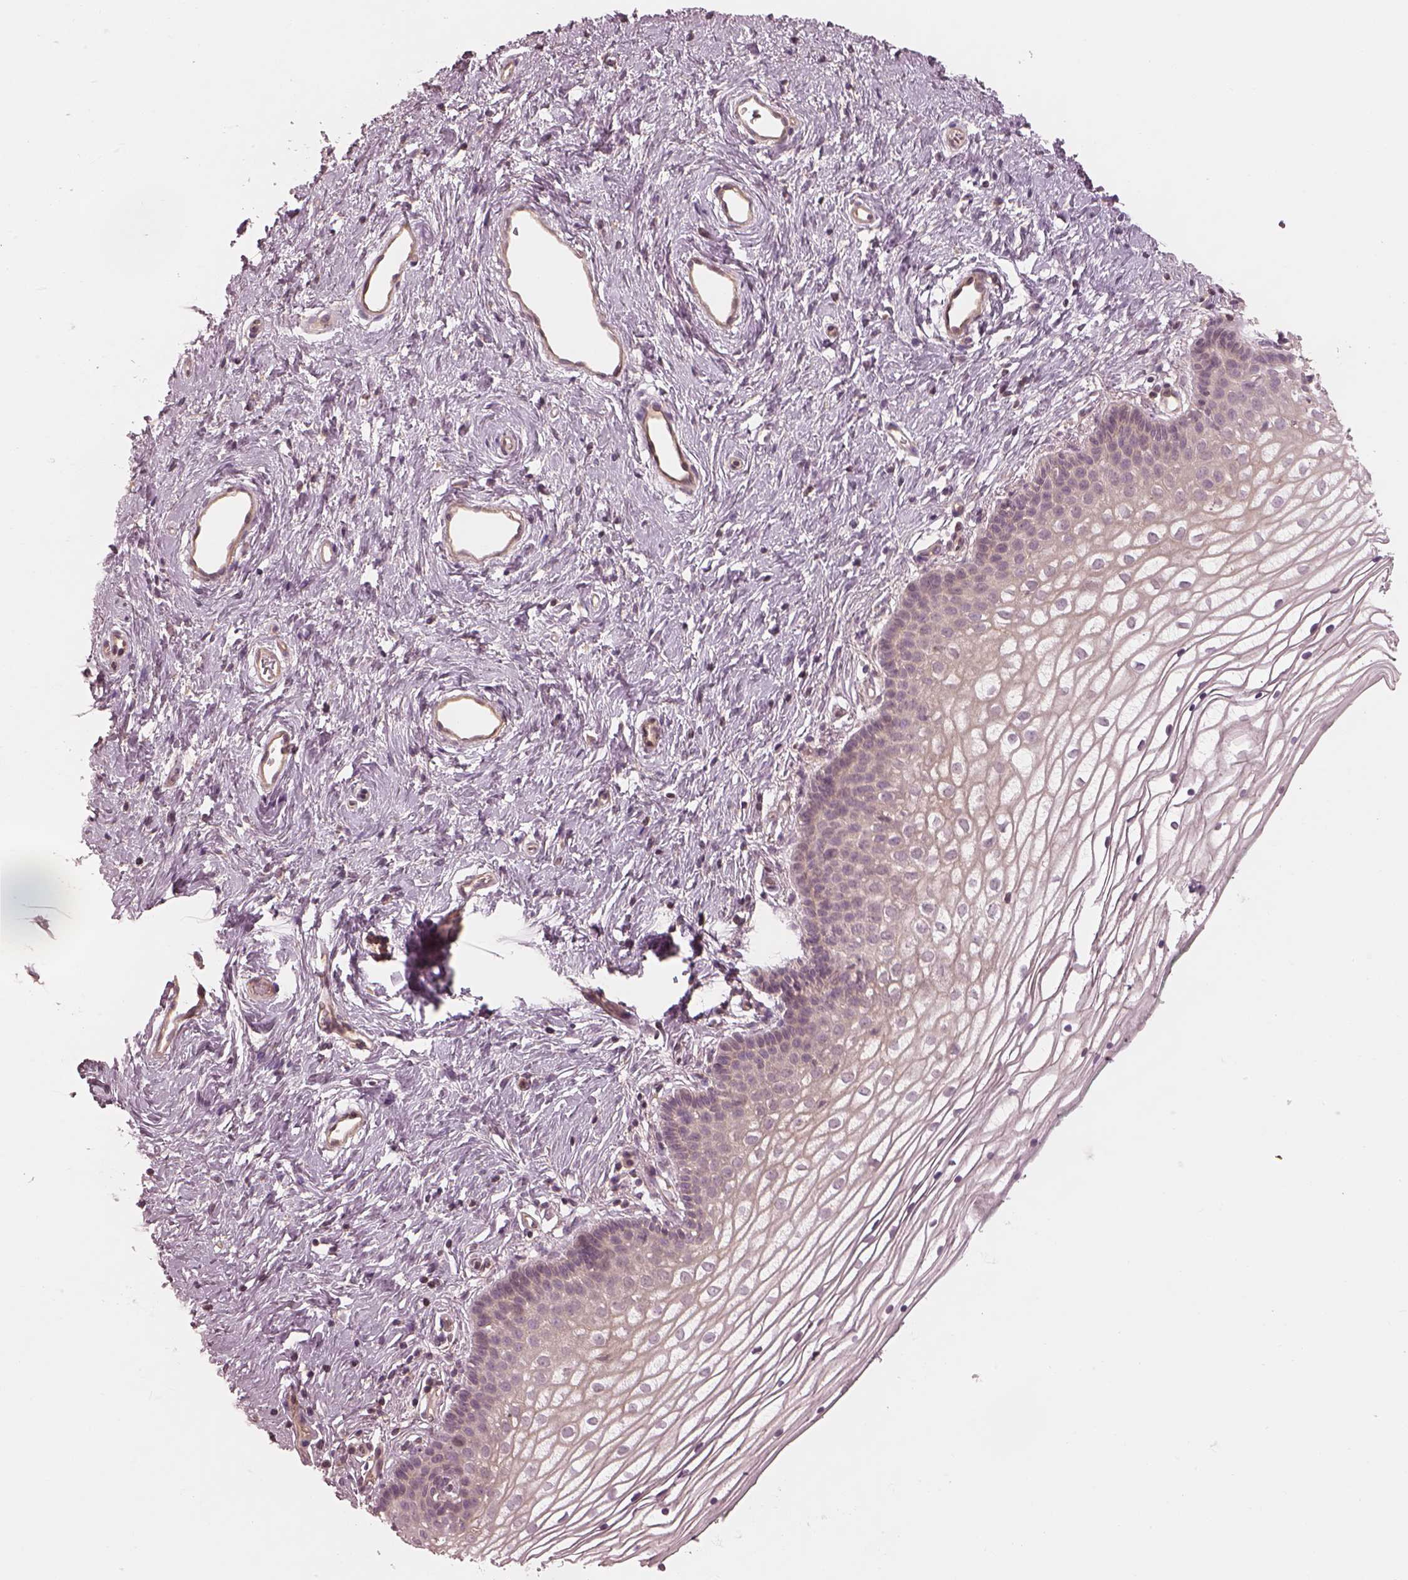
{"staining": {"intensity": "negative", "quantity": "none", "location": "none"}, "tissue": "vagina", "cell_type": "Squamous epithelial cells", "image_type": "normal", "snomed": [{"axis": "morphology", "description": "Normal tissue, NOS"}, {"axis": "topography", "description": "Vagina"}], "caption": "The photomicrograph exhibits no significant staining in squamous epithelial cells of vagina.", "gene": "FAM107B", "patient": {"sex": "female", "age": 36}}